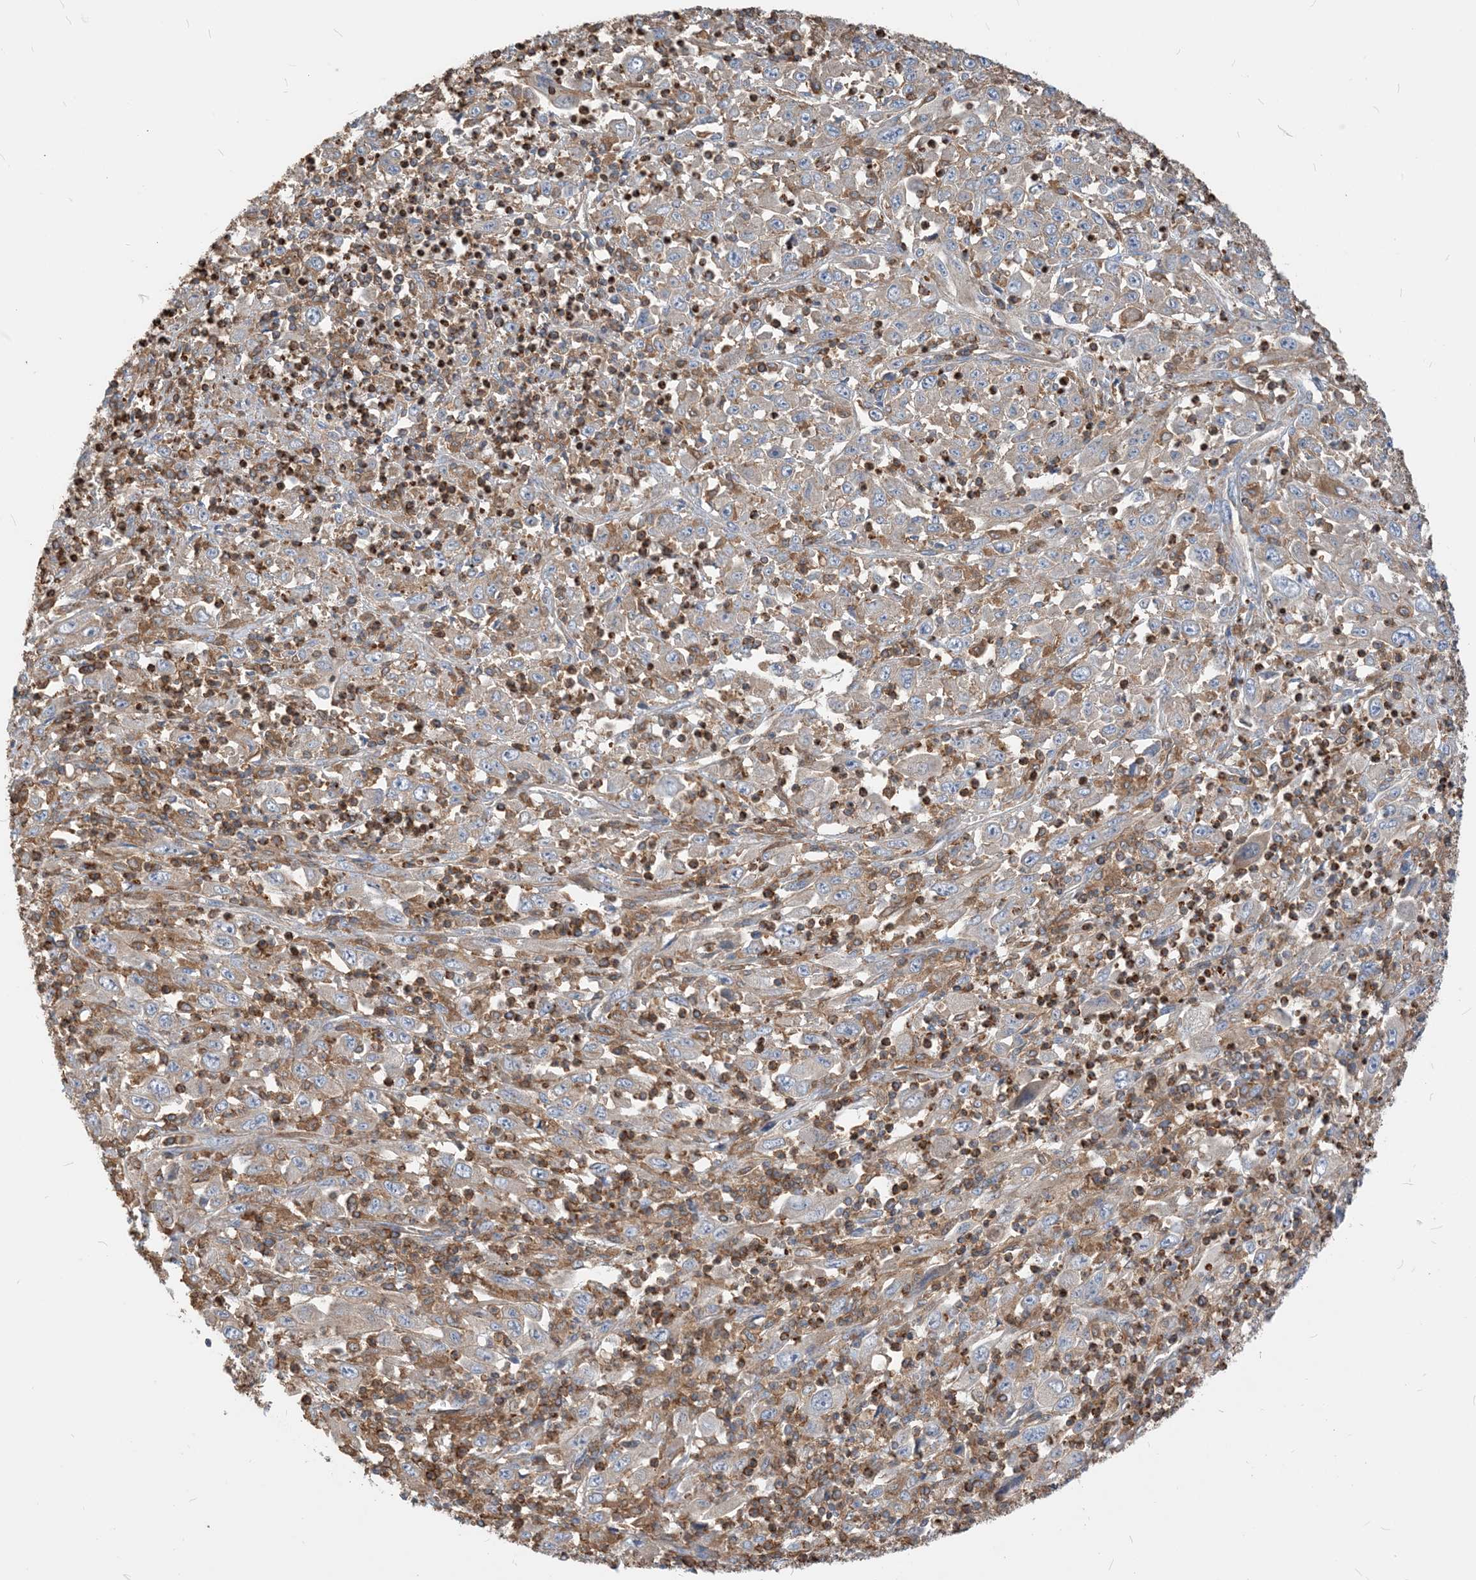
{"staining": {"intensity": "negative", "quantity": "none", "location": "none"}, "tissue": "melanoma", "cell_type": "Tumor cells", "image_type": "cancer", "snomed": [{"axis": "morphology", "description": "Malignant melanoma, Metastatic site"}, {"axis": "topography", "description": "Skin"}], "caption": "Melanoma stained for a protein using immunohistochemistry (IHC) displays no expression tumor cells.", "gene": "PARVG", "patient": {"sex": "female", "age": 56}}